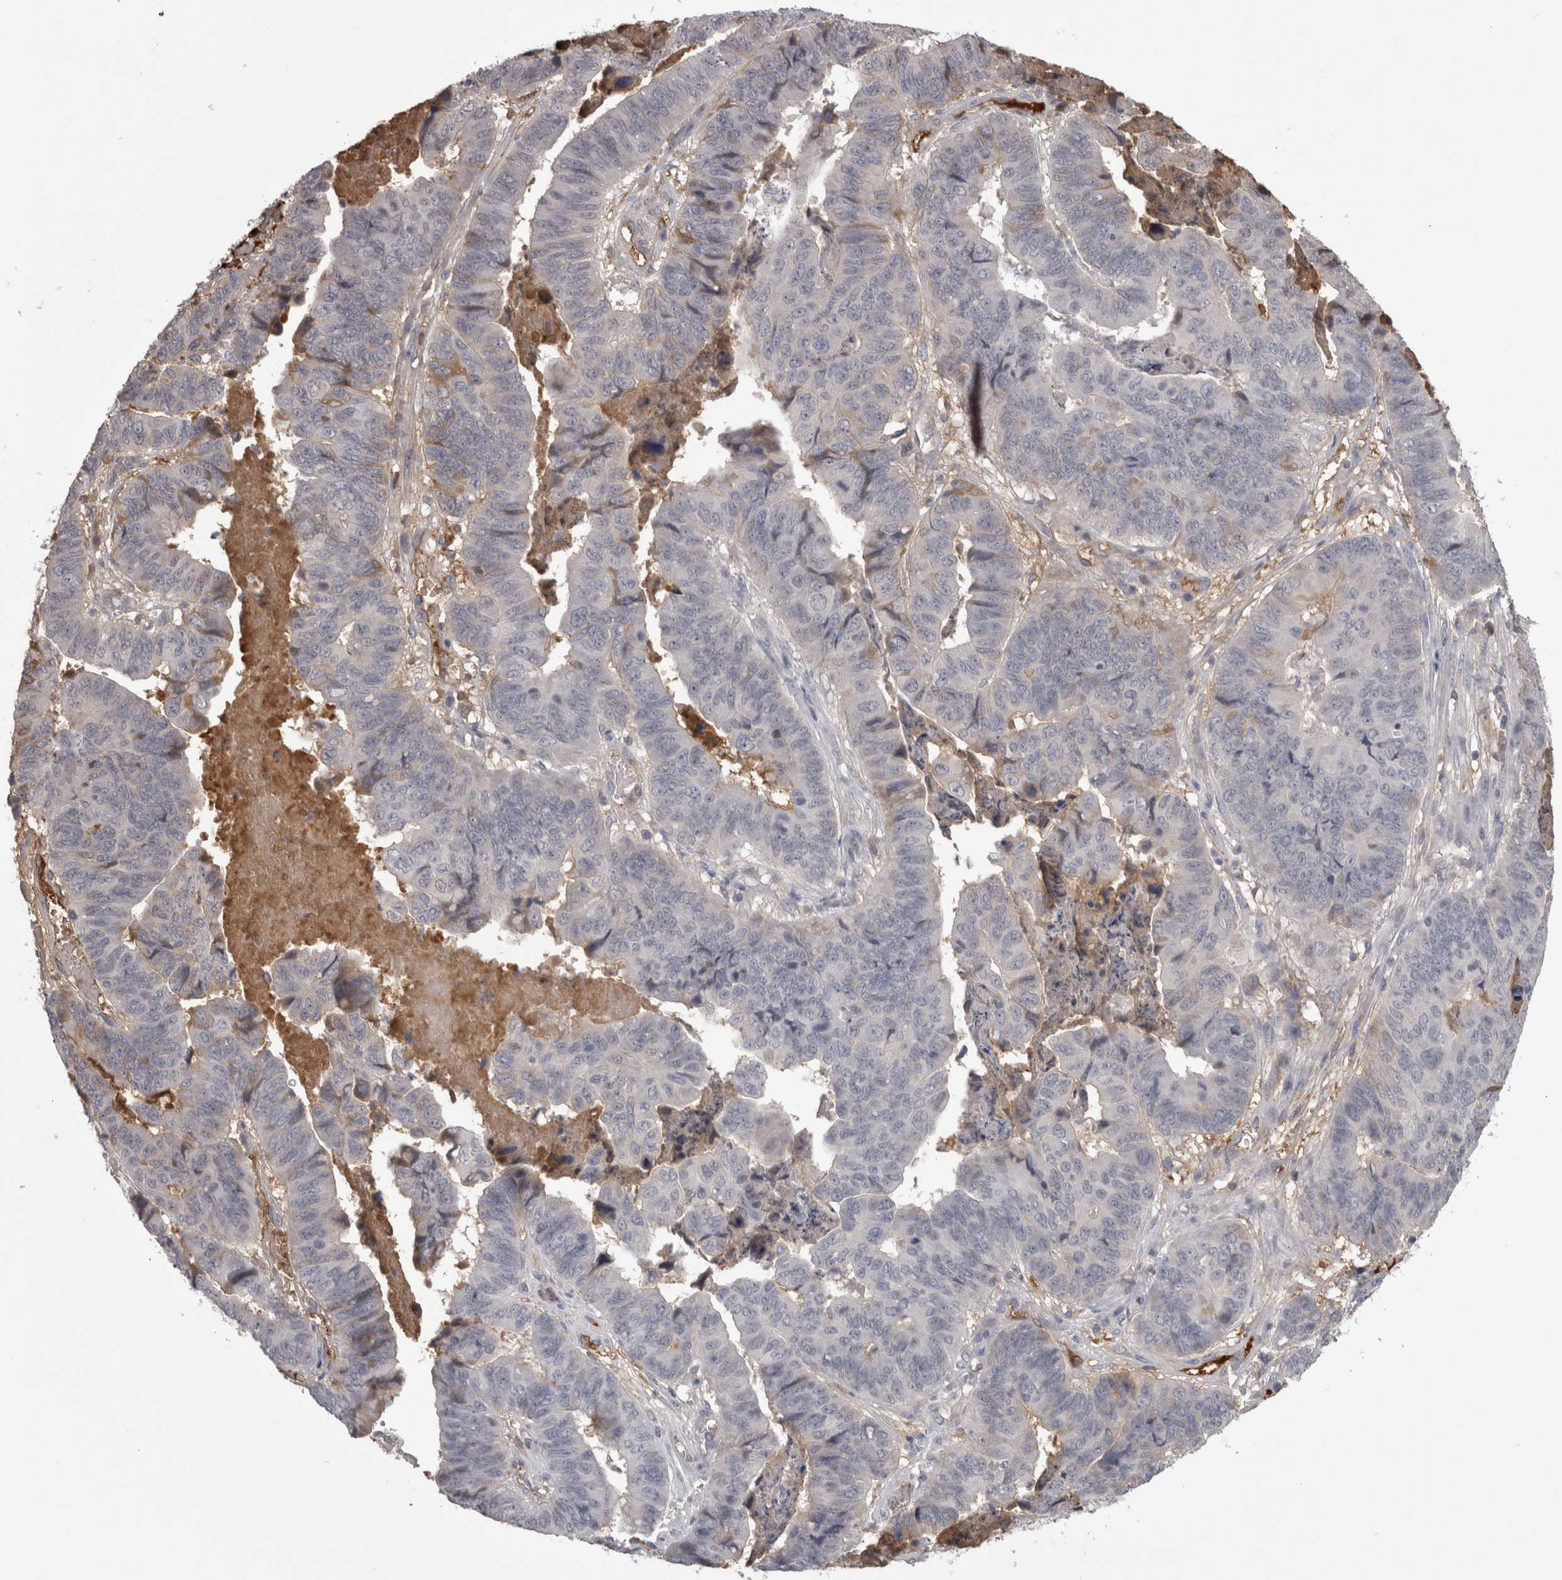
{"staining": {"intensity": "moderate", "quantity": "<25%", "location": "cytoplasmic/membranous"}, "tissue": "stomach cancer", "cell_type": "Tumor cells", "image_type": "cancer", "snomed": [{"axis": "morphology", "description": "Adenocarcinoma, NOS"}, {"axis": "topography", "description": "Stomach, lower"}], "caption": "Immunohistochemical staining of human stomach cancer (adenocarcinoma) reveals moderate cytoplasmic/membranous protein positivity in about <25% of tumor cells.", "gene": "SAA4", "patient": {"sex": "male", "age": 77}}